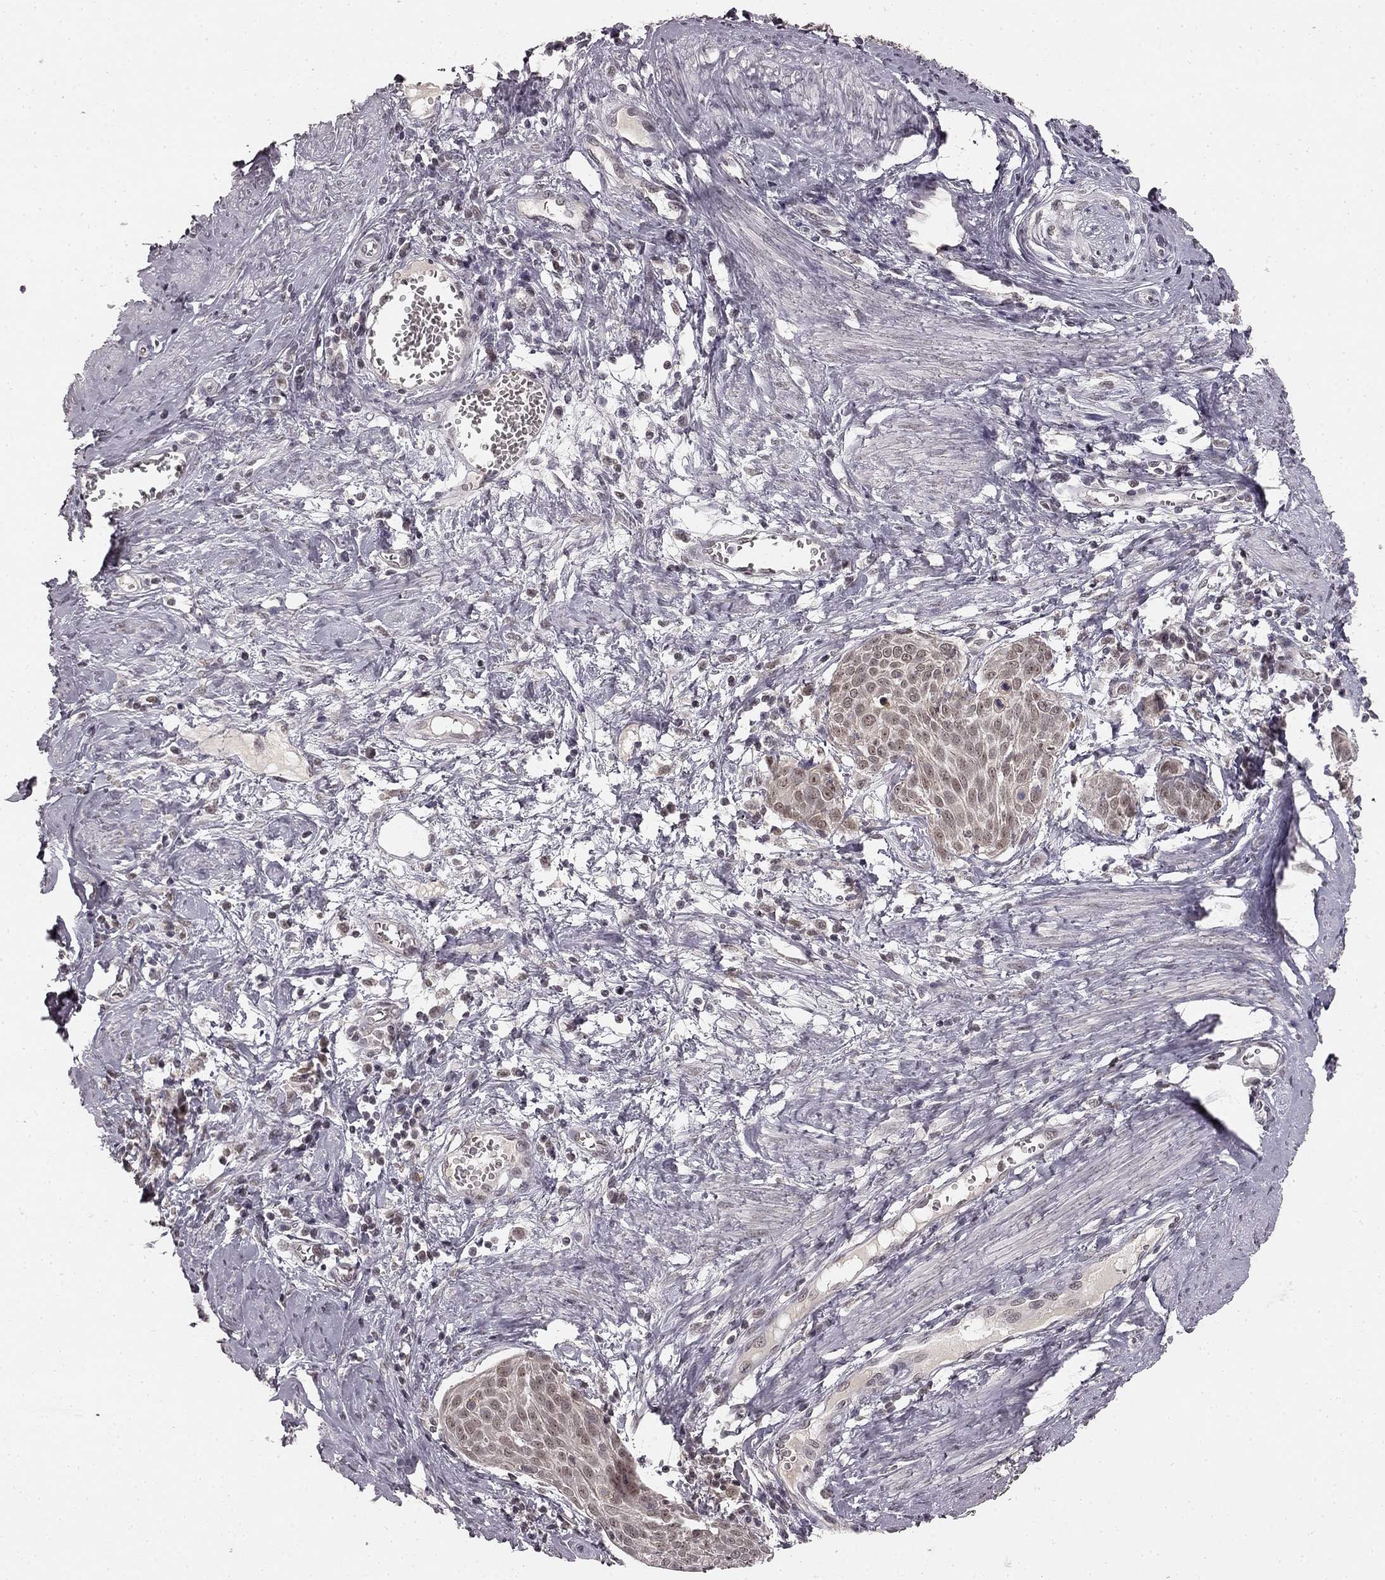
{"staining": {"intensity": "weak", "quantity": "25%-75%", "location": "nuclear"}, "tissue": "cervical cancer", "cell_type": "Tumor cells", "image_type": "cancer", "snomed": [{"axis": "morphology", "description": "Squamous cell carcinoma, NOS"}, {"axis": "topography", "description": "Cervix"}], "caption": "This is a photomicrograph of immunohistochemistry staining of cervical cancer, which shows weak staining in the nuclear of tumor cells.", "gene": "HCN4", "patient": {"sex": "female", "age": 39}}